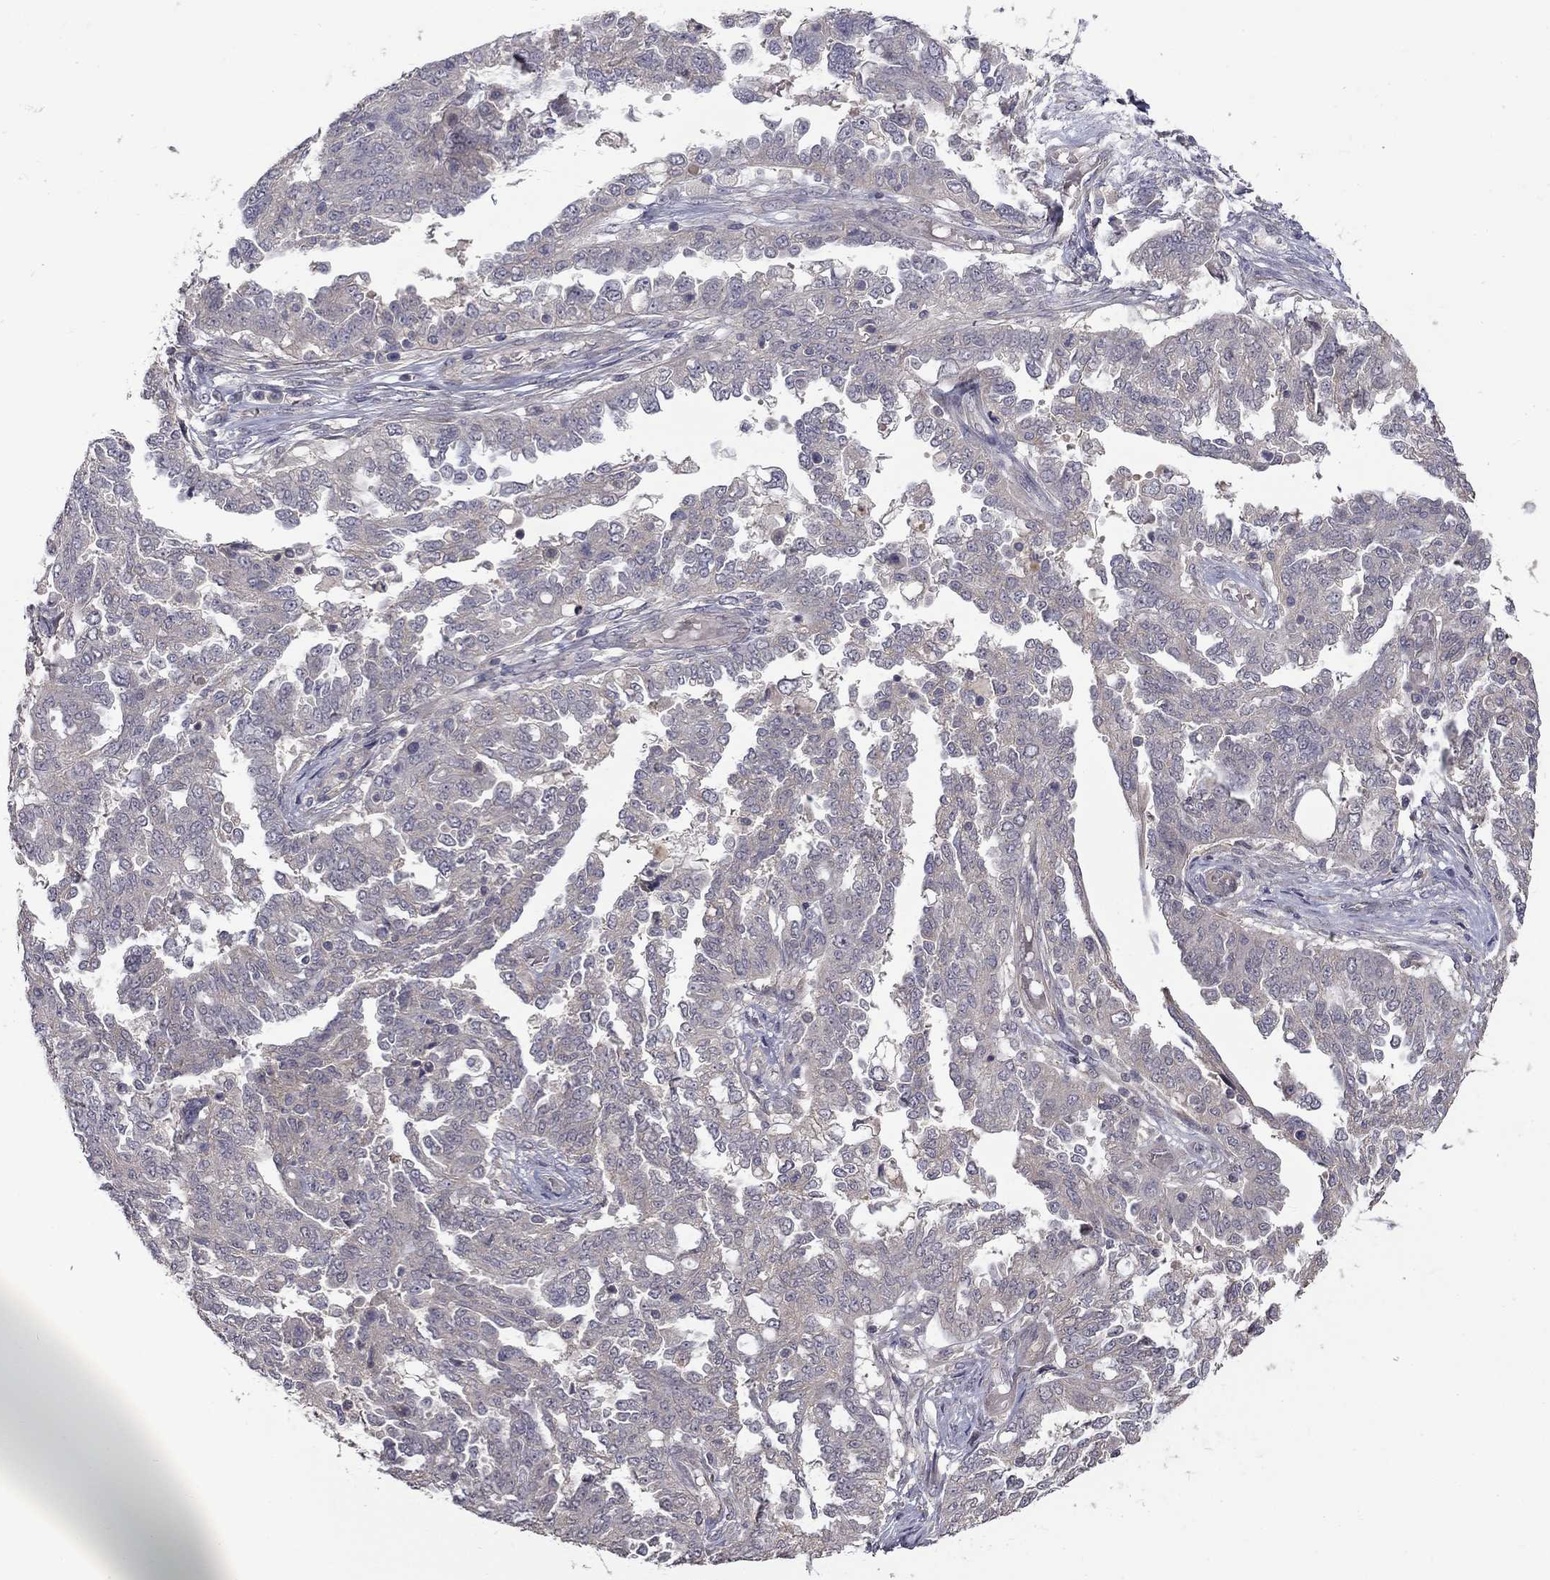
{"staining": {"intensity": "negative", "quantity": "none", "location": "none"}, "tissue": "ovarian cancer", "cell_type": "Tumor cells", "image_type": "cancer", "snomed": [{"axis": "morphology", "description": "Cystadenocarcinoma, serous, NOS"}, {"axis": "topography", "description": "Ovary"}], "caption": "This is an IHC image of ovarian cancer. There is no expression in tumor cells.", "gene": "SLC39A14", "patient": {"sex": "female", "age": 67}}